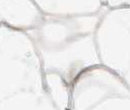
{"staining": {"intensity": "moderate", "quantity": ">75%", "location": "cytoplasmic/membranous"}, "tissue": "adipose tissue", "cell_type": "Adipocytes", "image_type": "normal", "snomed": [{"axis": "morphology", "description": "Normal tissue, NOS"}, {"axis": "morphology", "description": "Fibrosis, NOS"}, {"axis": "topography", "description": "Breast"}, {"axis": "topography", "description": "Adipose tissue"}], "caption": "Moderate cytoplasmic/membranous protein expression is identified in about >75% of adipocytes in adipose tissue. The staining was performed using DAB (3,3'-diaminobenzidine) to visualize the protein expression in brown, while the nuclei were stained in blue with hematoxylin (Magnification: 20x).", "gene": "ERI3", "patient": {"sex": "female", "age": 39}}